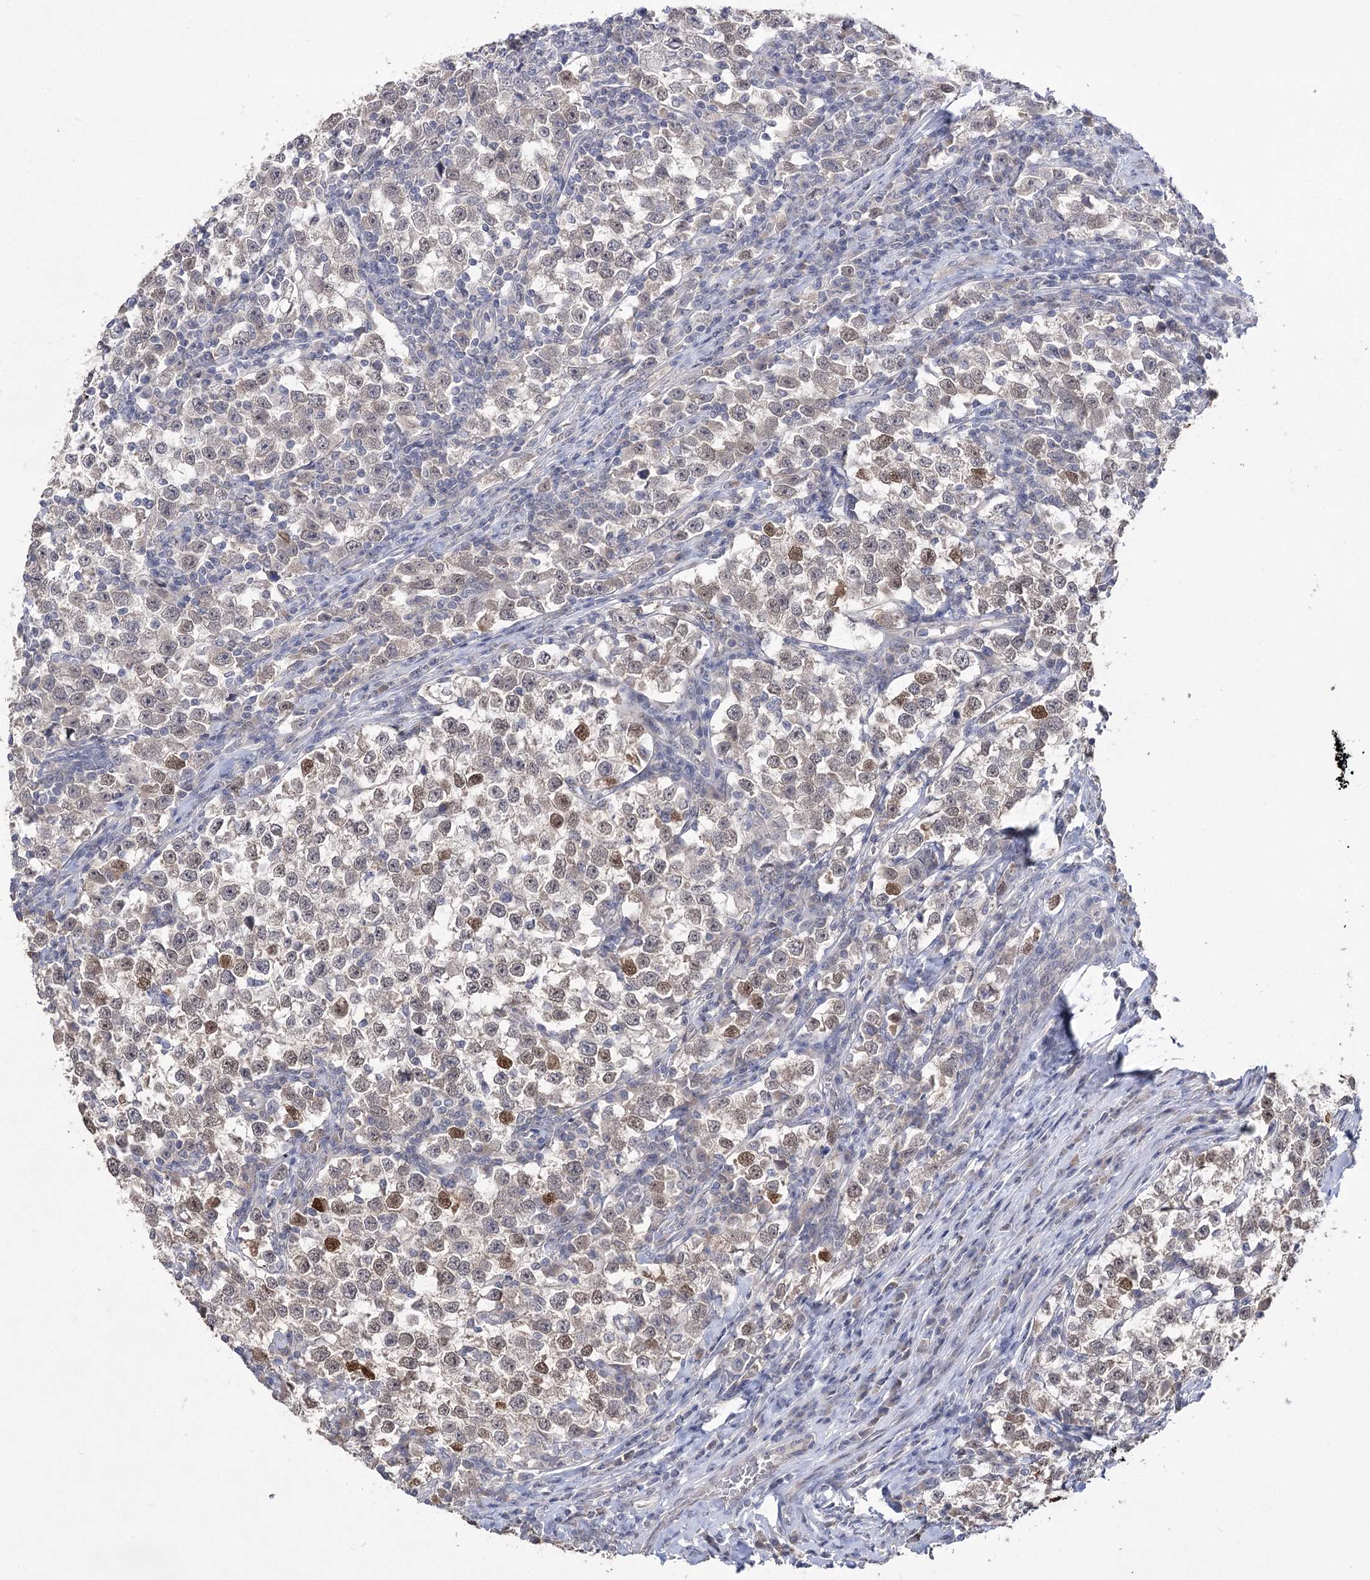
{"staining": {"intensity": "moderate", "quantity": "<25%", "location": "nuclear"}, "tissue": "testis cancer", "cell_type": "Tumor cells", "image_type": "cancer", "snomed": [{"axis": "morphology", "description": "Normal tissue, NOS"}, {"axis": "morphology", "description": "Seminoma, NOS"}, {"axis": "topography", "description": "Testis"}], "caption": "Immunohistochemistry (DAB) staining of human testis cancer (seminoma) demonstrates moderate nuclear protein positivity in about <25% of tumor cells.", "gene": "PHYHIPL", "patient": {"sex": "male", "age": 43}}